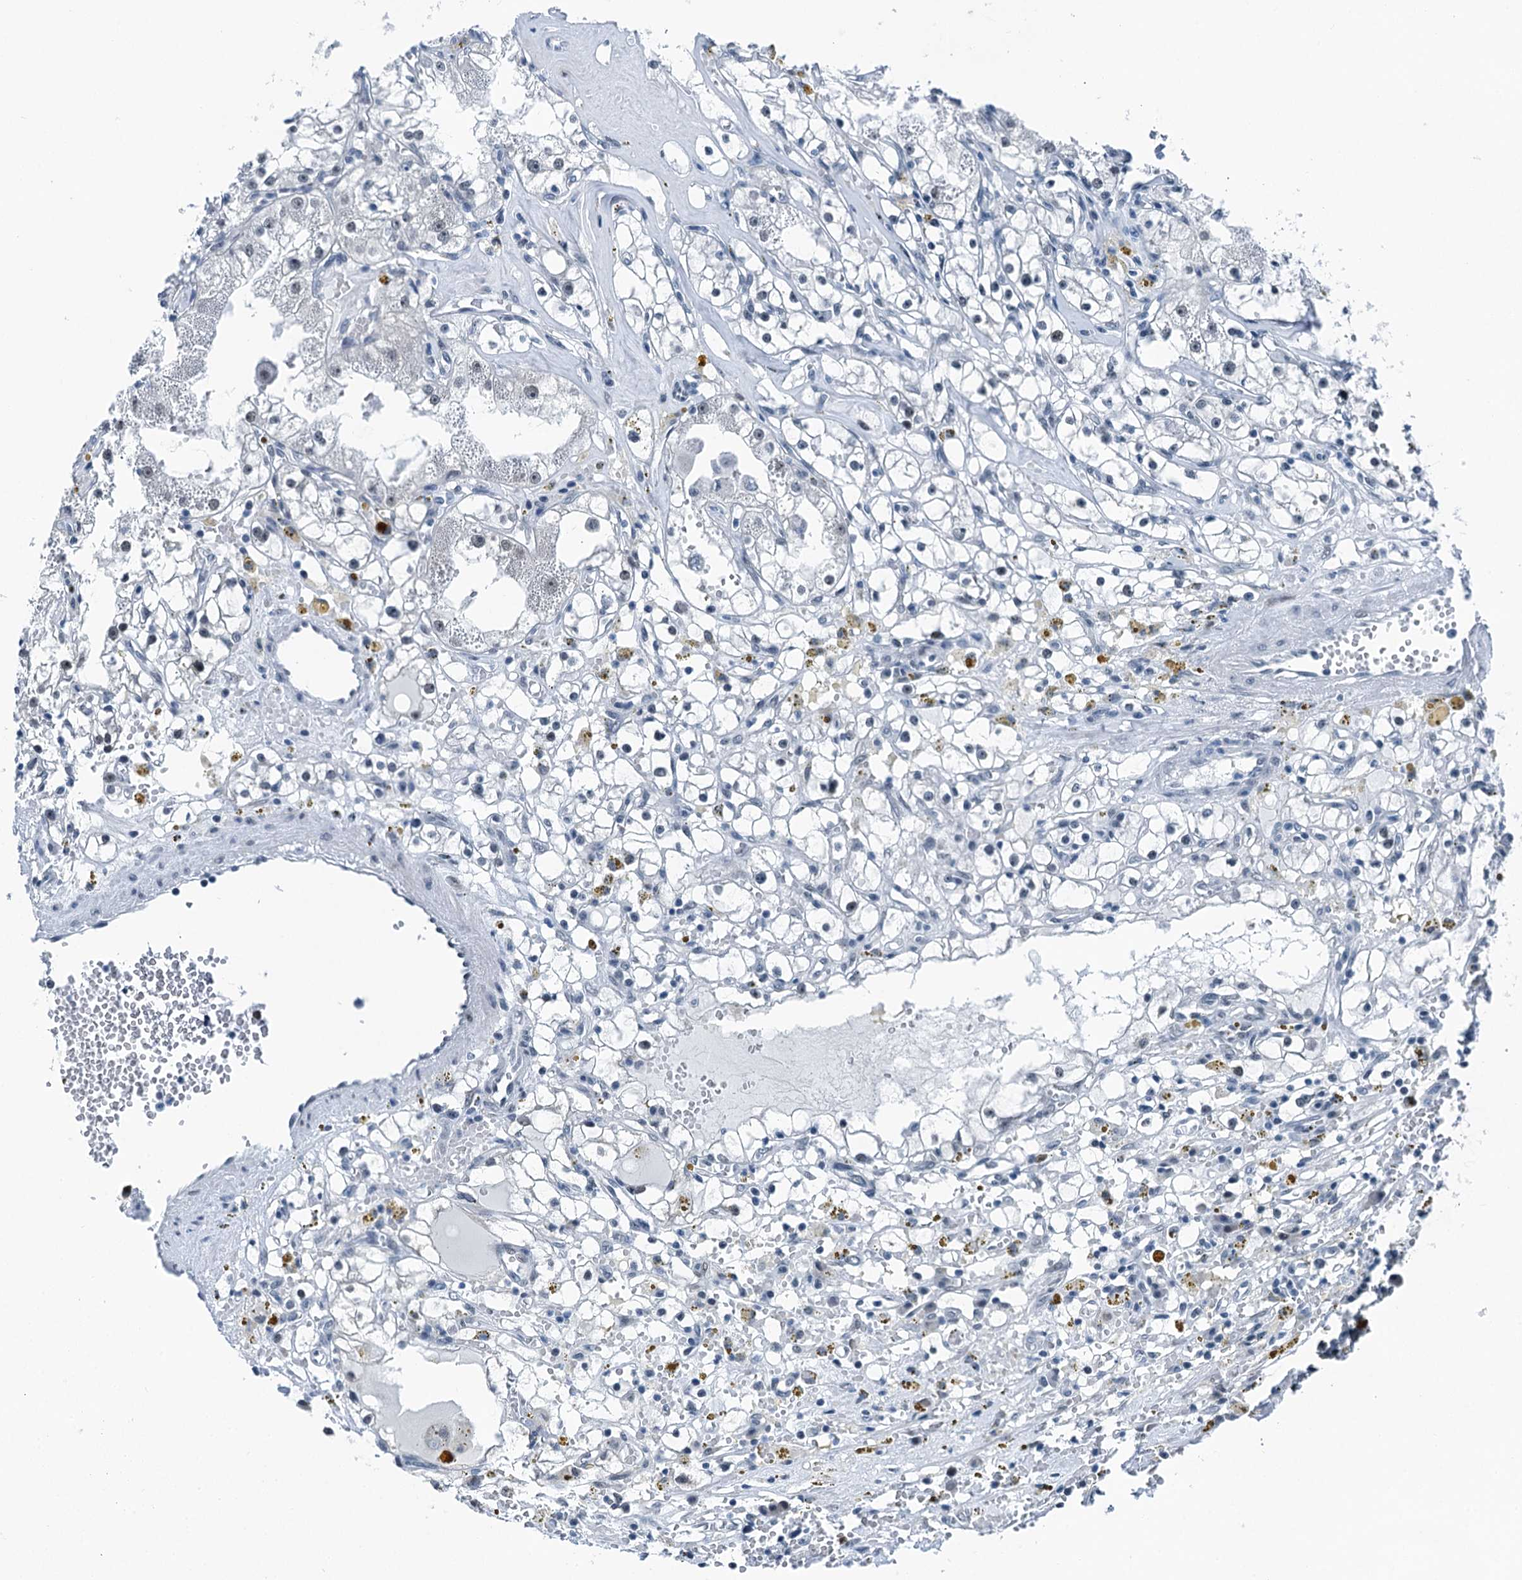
{"staining": {"intensity": "negative", "quantity": "none", "location": "none"}, "tissue": "renal cancer", "cell_type": "Tumor cells", "image_type": "cancer", "snomed": [{"axis": "morphology", "description": "Adenocarcinoma, NOS"}, {"axis": "topography", "description": "Kidney"}], "caption": "Tumor cells show no significant staining in renal adenocarcinoma.", "gene": "TRPT1", "patient": {"sex": "male", "age": 56}}